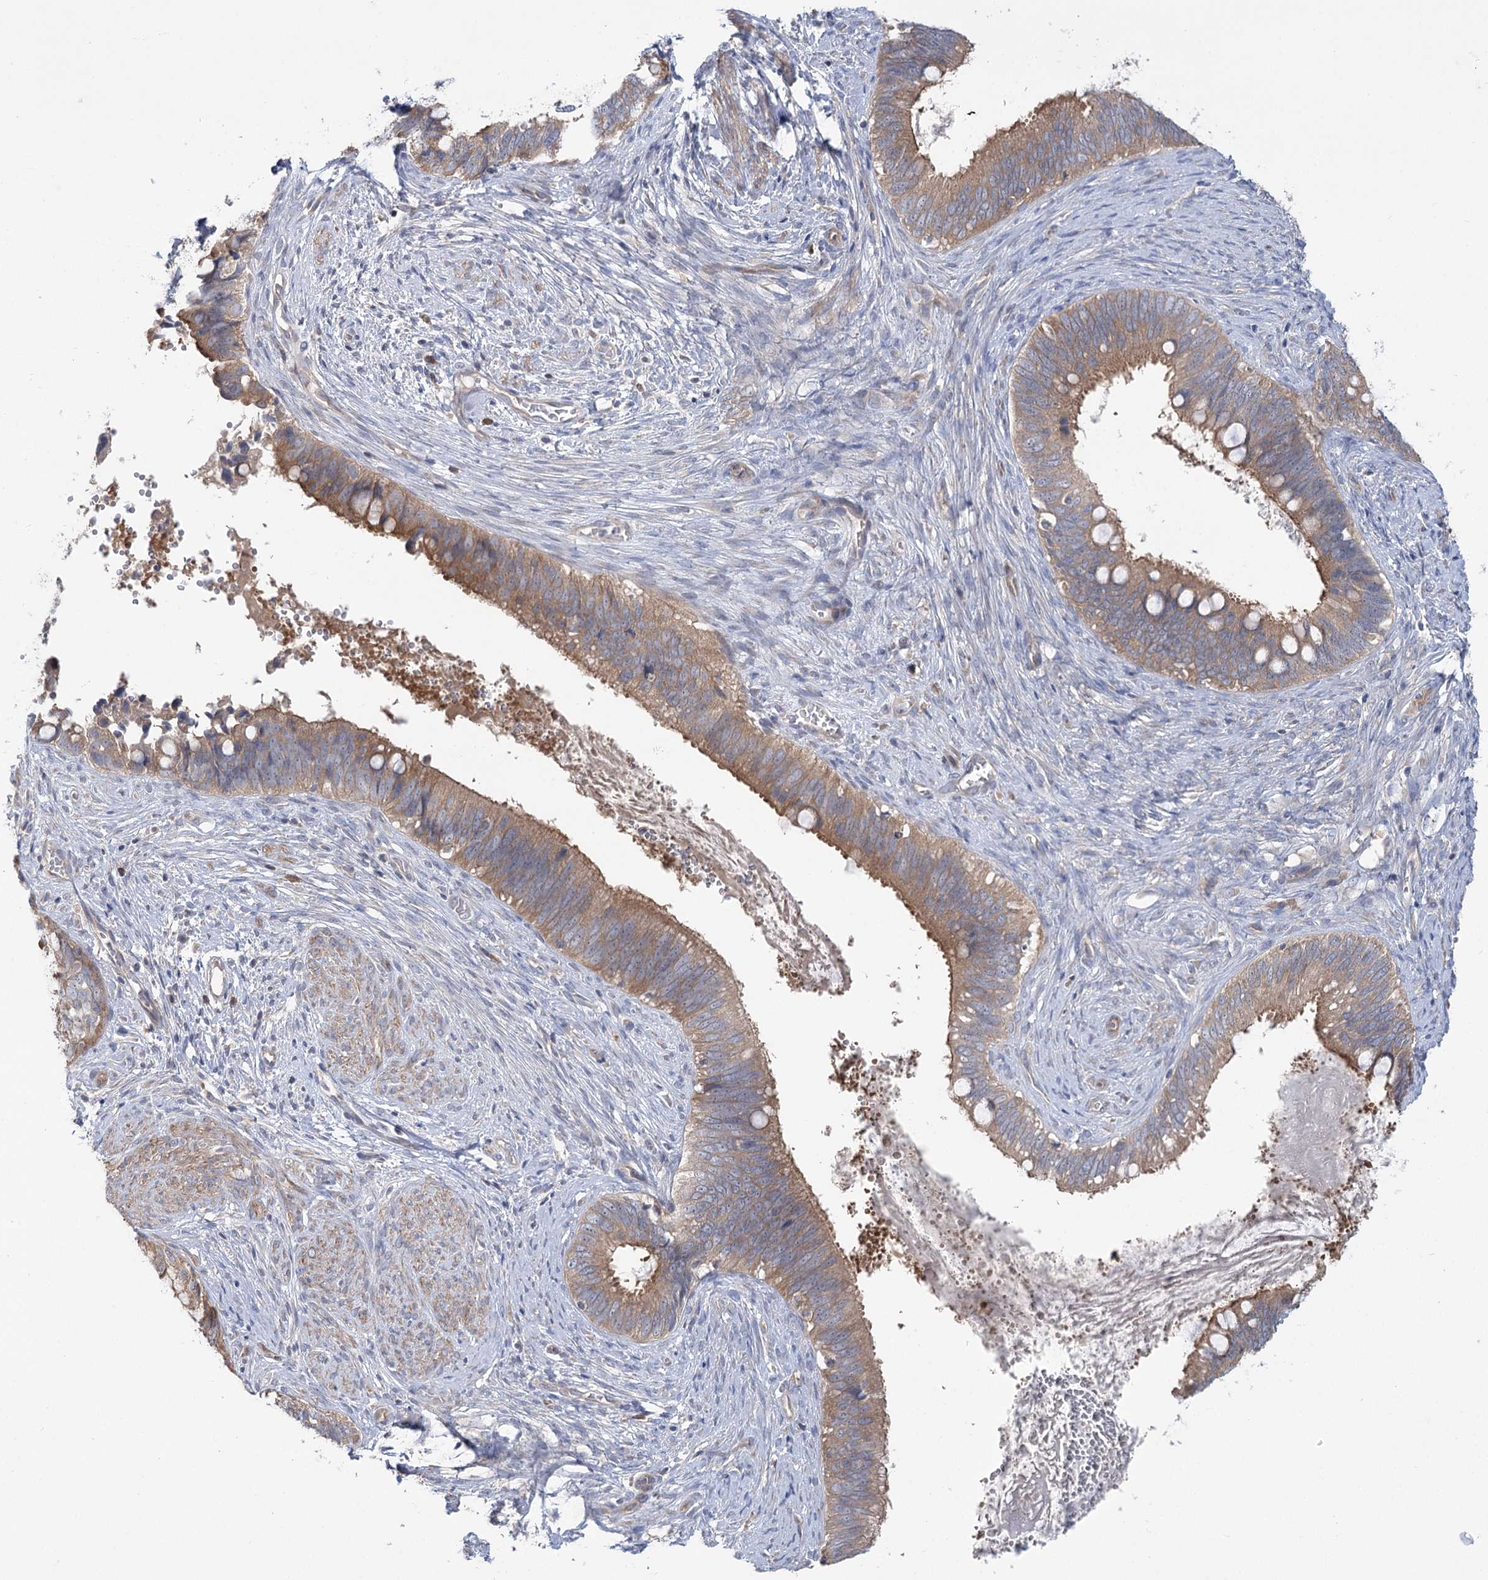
{"staining": {"intensity": "moderate", "quantity": ">75%", "location": "cytoplasmic/membranous"}, "tissue": "cervical cancer", "cell_type": "Tumor cells", "image_type": "cancer", "snomed": [{"axis": "morphology", "description": "Adenocarcinoma, NOS"}, {"axis": "topography", "description": "Cervix"}], "caption": "Tumor cells demonstrate moderate cytoplasmic/membranous positivity in about >75% of cells in cervical adenocarcinoma.", "gene": "VPS37B", "patient": {"sex": "female", "age": 42}}